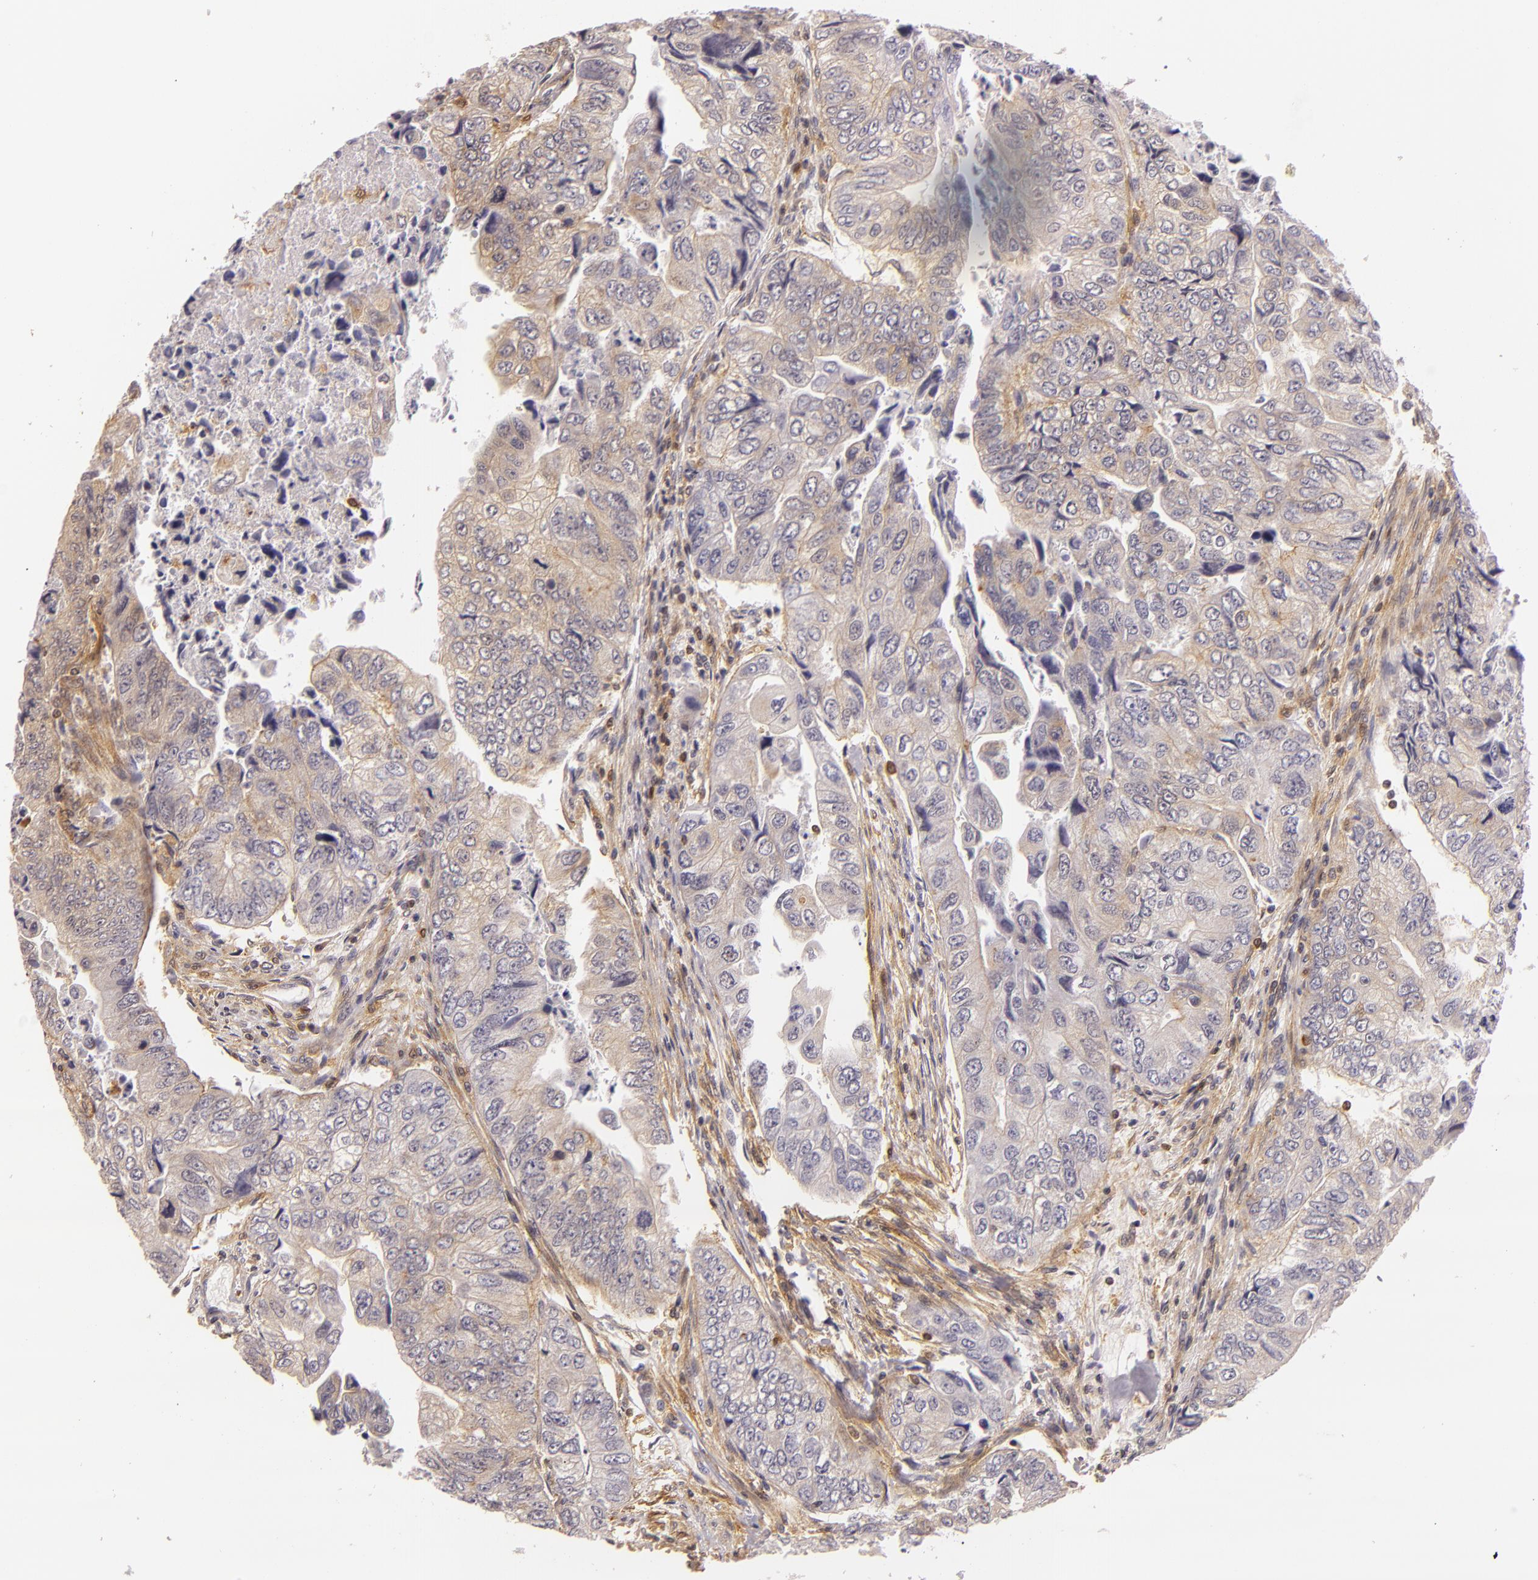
{"staining": {"intensity": "weak", "quantity": ">75%", "location": "cytoplasmic/membranous"}, "tissue": "colorectal cancer", "cell_type": "Tumor cells", "image_type": "cancer", "snomed": [{"axis": "morphology", "description": "Adenocarcinoma, NOS"}, {"axis": "topography", "description": "Colon"}], "caption": "High-power microscopy captured an IHC photomicrograph of colorectal cancer (adenocarcinoma), revealing weak cytoplasmic/membranous expression in approximately >75% of tumor cells.", "gene": "TOM1", "patient": {"sex": "female", "age": 11}}